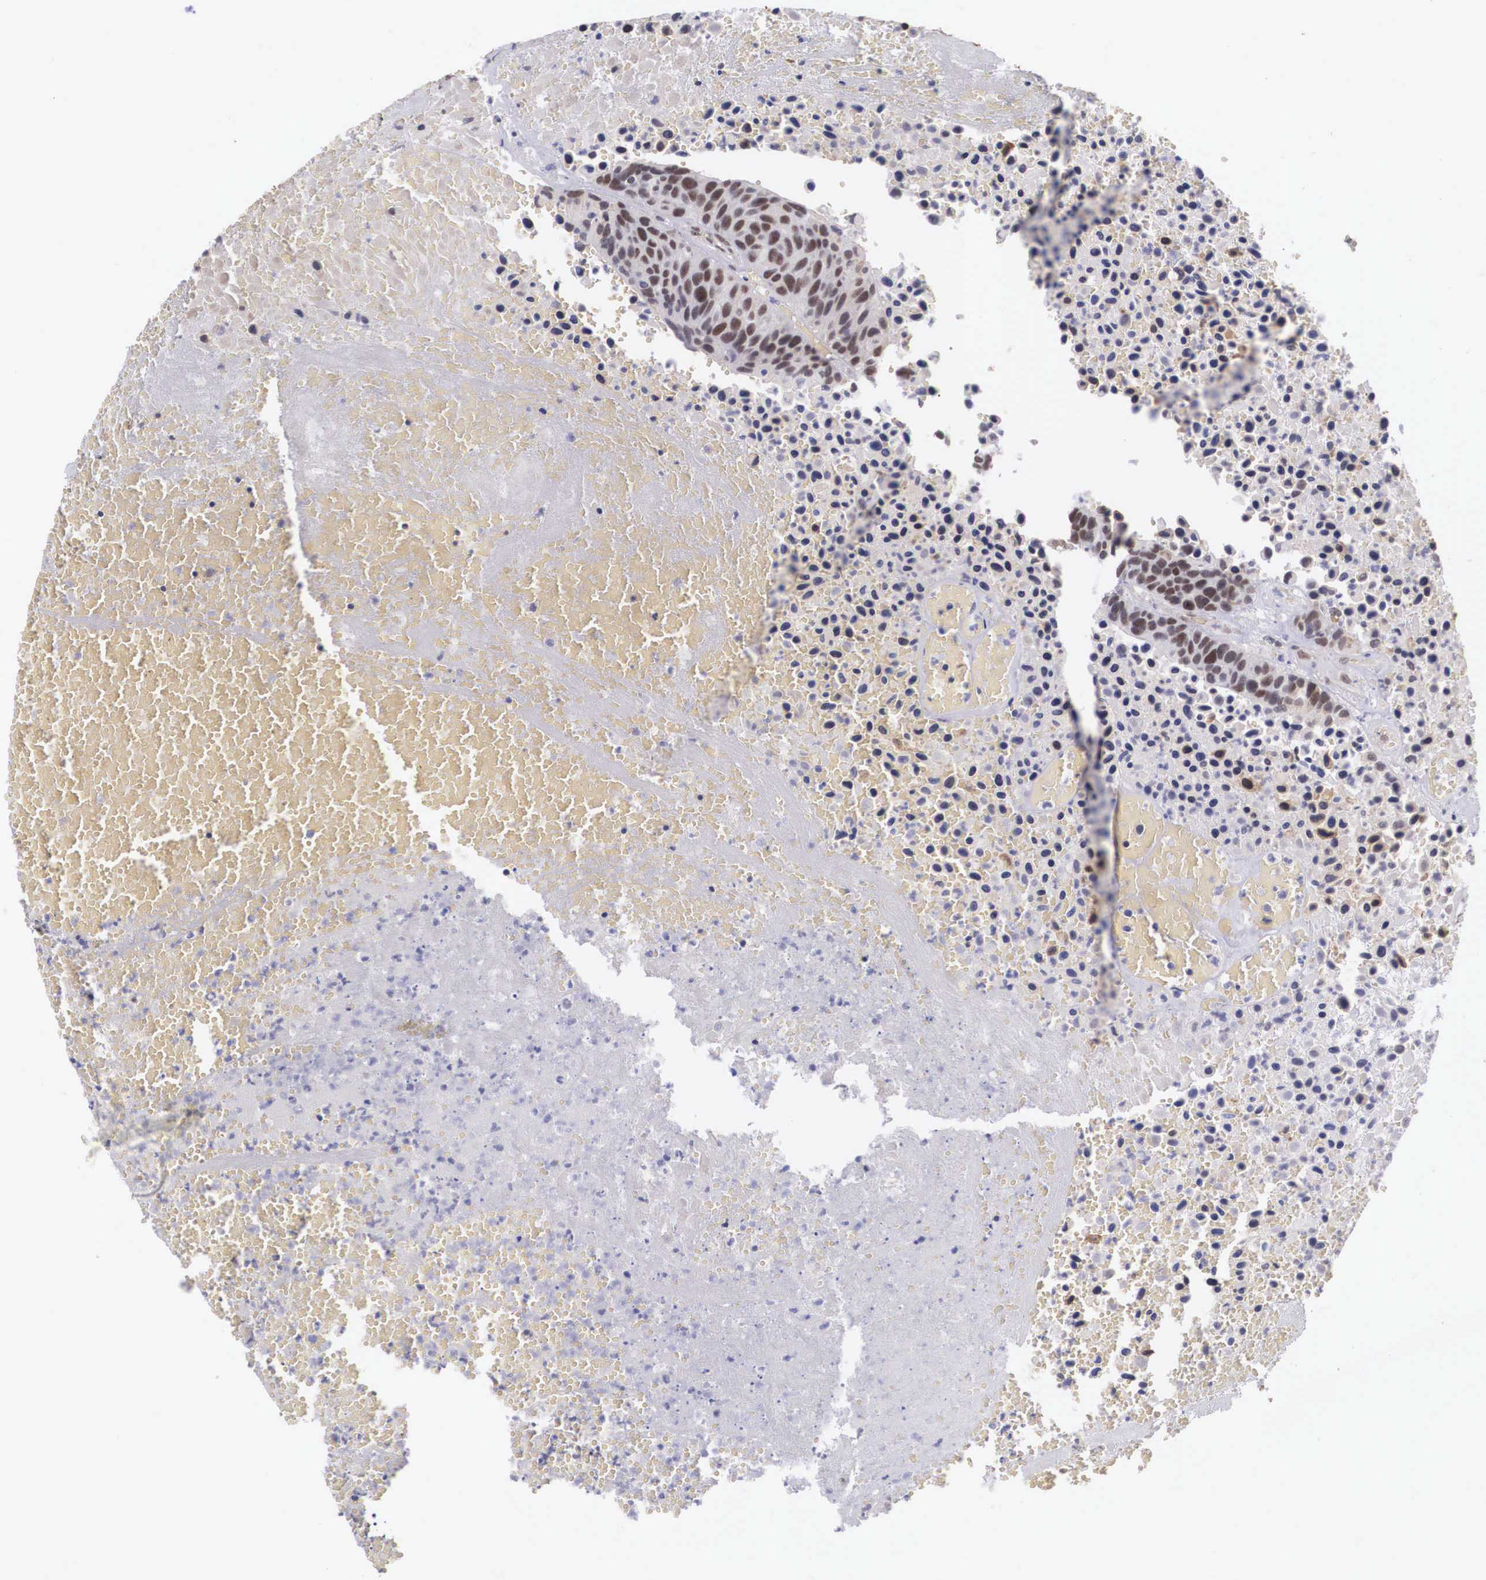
{"staining": {"intensity": "moderate", "quantity": ">75%", "location": "nuclear"}, "tissue": "urothelial cancer", "cell_type": "Tumor cells", "image_type": "cancer", "snomed": [{"axis": "morphology", "description": "Urothelial carcinoma, High grade"}, {"axis": "topography", "description": "Urinary bladder"}], "caption": "The immunohistochemical stain labels moderate nuclear expression in tumor cells of urothelial cancer tissue.", "gene": "ZNF275", "patient": {"sex": "male", "age": 66}}